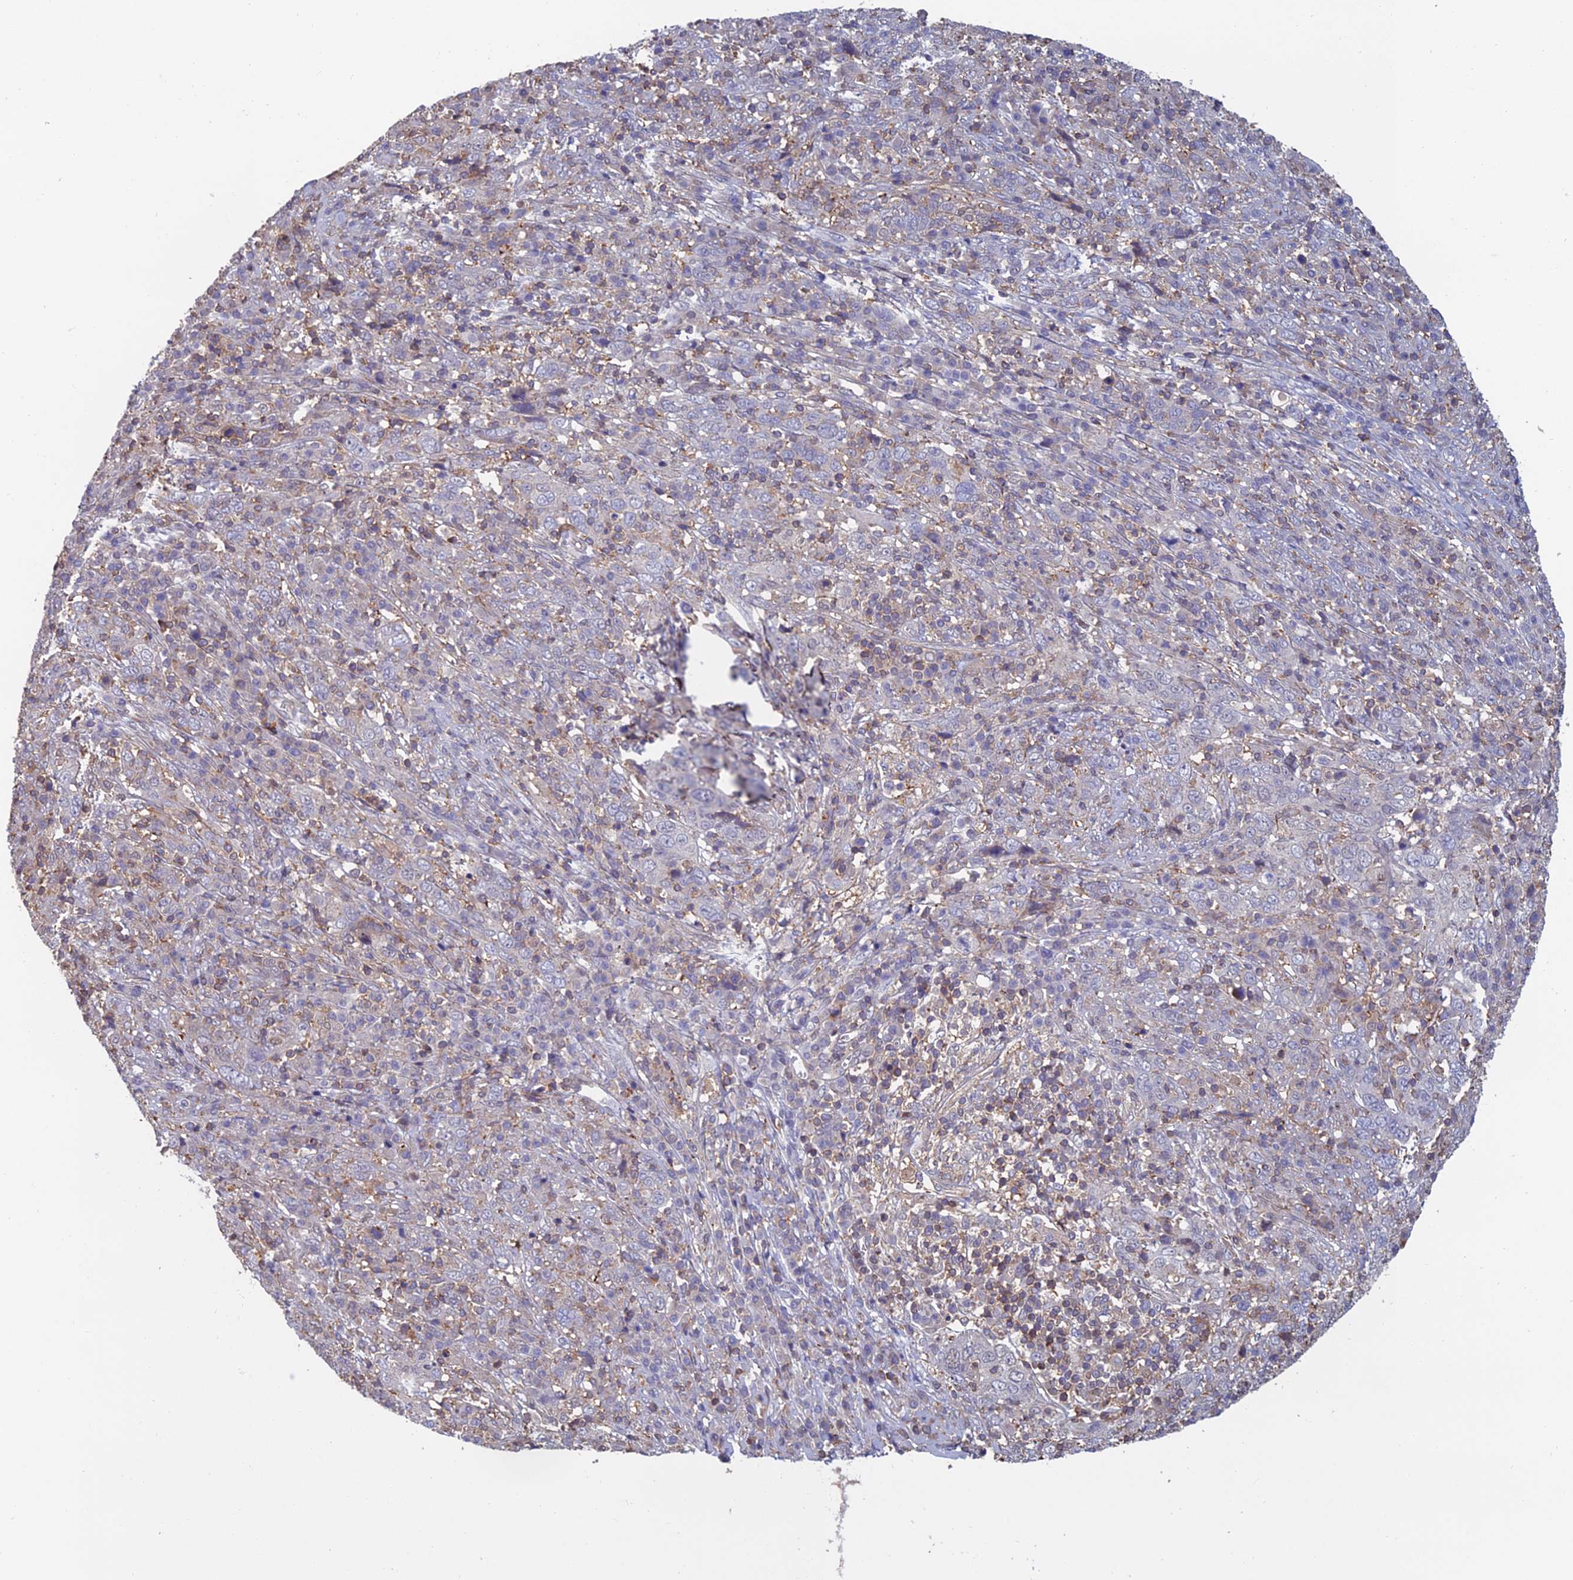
{"staining": {"intensity": "negative", "quantity": "none", "location": "none"}, "tissue": "cervical cancer", "cell_type": "Tumor cells", "image_type": "cancer", "snomed": [{"axis": "morphology", "description": "Squamous cell carcinoma, NOS"}, {"axis": "topography", "description": "Cervix"}], "caption": "An IHC image of cervical cancer (squamous cell carcinoma) is shown. There is no staining in tumor cells of cervical cancer (squamous cell carcinoma).", "gene": "C15orf62", "patient": {"sex": "female", "age": 46}}